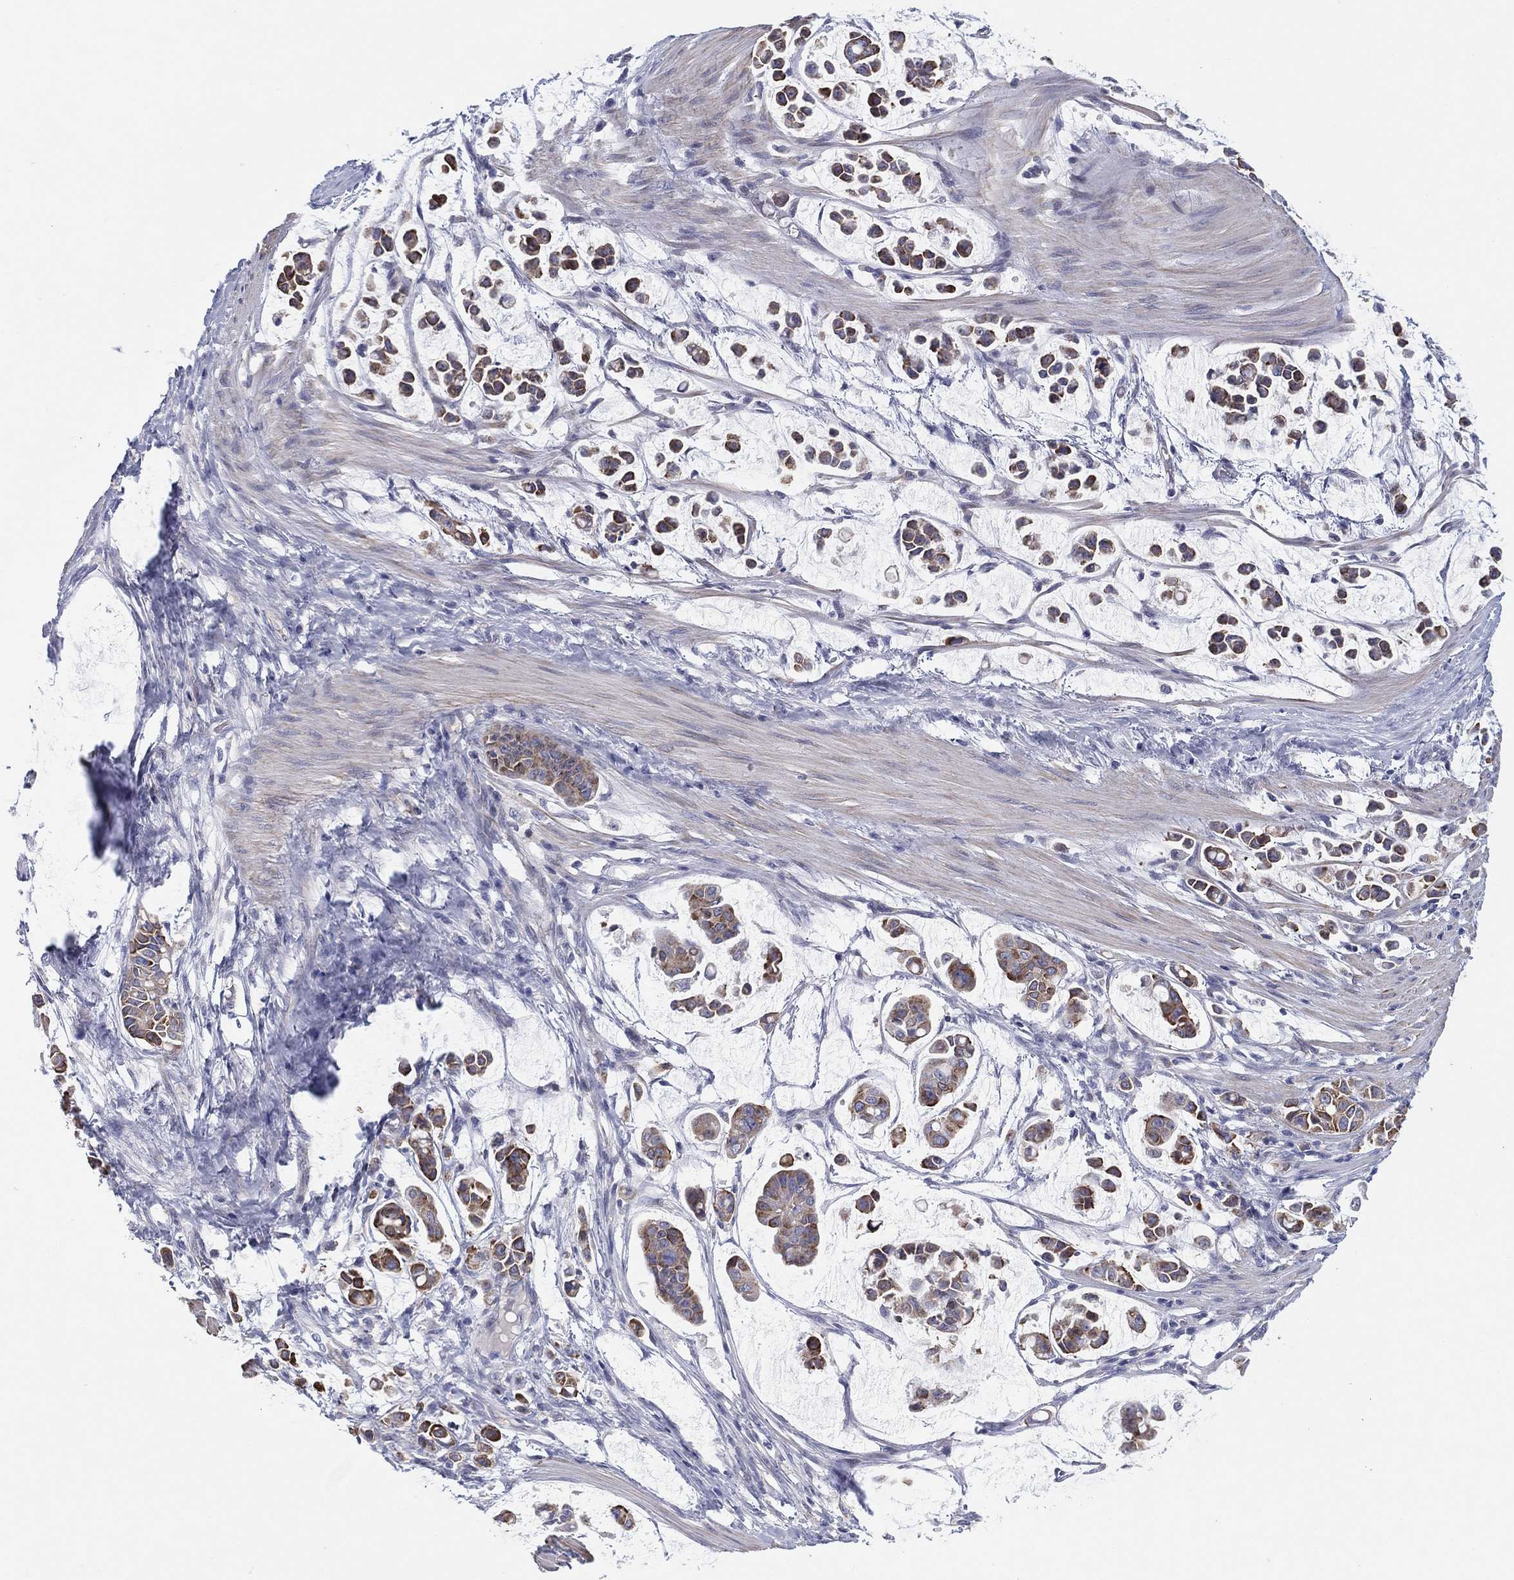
{"staining": {"intensity": "moderate", "quantity": "25%-75%", "location": "cytoplasmic/membranous"}, "tissue": "stomach cancer", "cell_type": "Tumor cells", "image_type": "cancer", "snomed": [{"axis": "morphology", "description": "Adenocarcinoma, NOS"}, {"axis": "topography", "description": "Stomach"}], "caption": "This image demonstrates stomach cancer (adenocarcinoma) stained with immunohistochemistry (IHC) to label a protein in brown. The cytoplasmic/membranous of tumor cells show moderate positivity for the protein. Nuclei are counter-stained blue.", "gene": "HEATR4", "patient": {"sex": "male", "age": 82}}